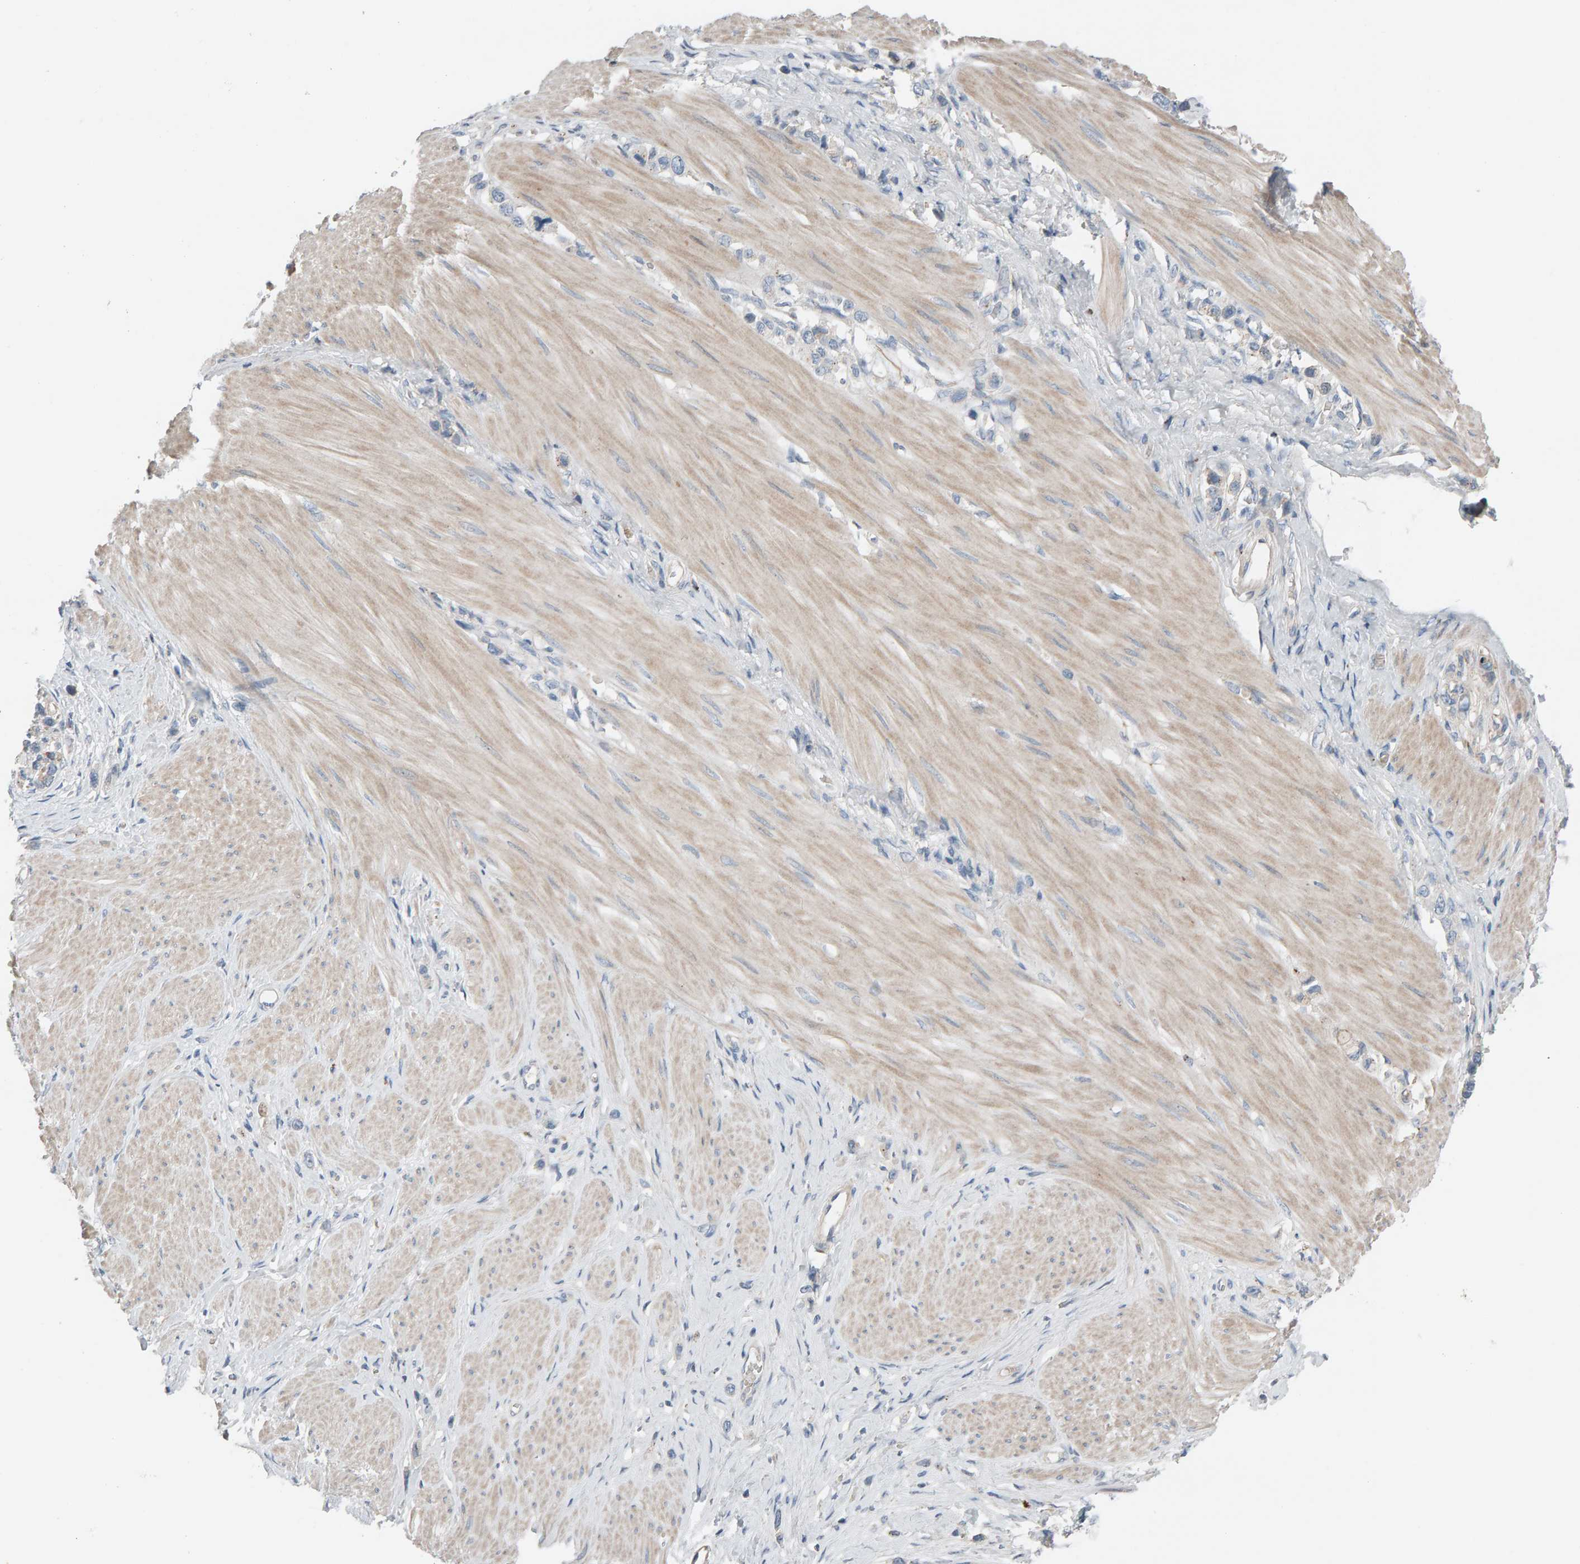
{"staining": {"intensity": "negative", "quantity": "none", "location": "none"}, "tissue": "stomach cancer", "cell_type": "Tumor cells", "image_type": "cancer", "snomed": [{"axis": "morphology", "description": "Adenocarcinoma, NOS"}, {"axis": "topography", "description": "Stomach"}], "caption": "IHC photomicrograph of neoplastic tissue: stomach cancer (adenocarcinoma) stained with DAB (3,3'-diaminobenzidine) shows no significant protein staining in tumor cells.", "gene": "IPPK", "patient": {"sex": "female", "age": 65}}